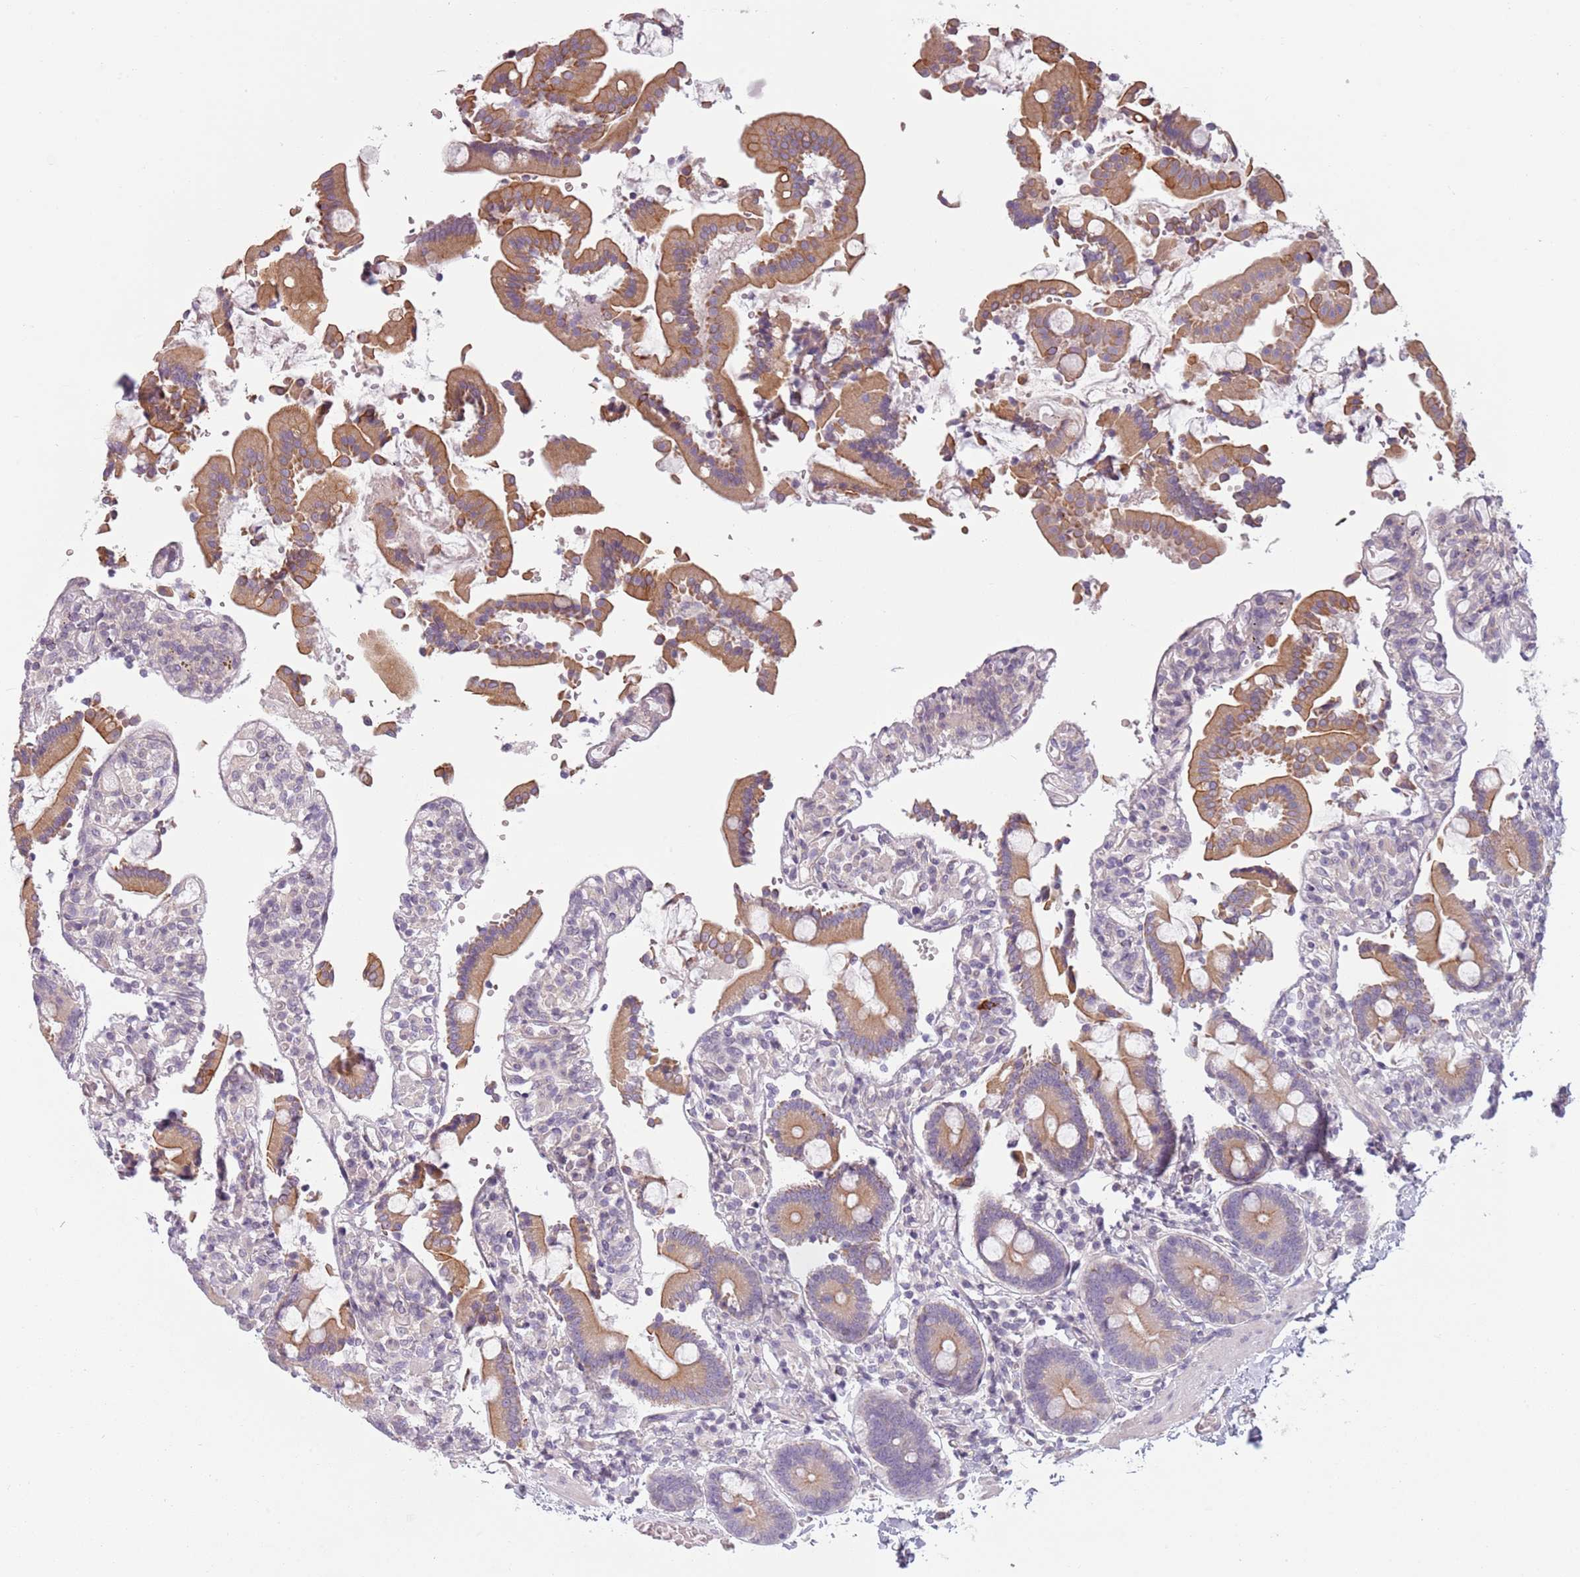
{"staining": {"intensity": "moderate", "quantity": ">75%", "location": "cytoplasmic/membranous"}, "tissue": "duodenum", "cell_type": "Glandular cells", "image_type": "normal", "snomed": [{"axis": "morphology", "description": "Normal tissue, NOS"}, {"axis": "topography", "description": "Duodenum"}], "caption": "Human duodenum stained for a protein (brown) shows moderate cytoplasmic/membranous positive expression in about >75% of glandular cells.", "gene": "TLCD2", "patient": {"sex": "male", "age": 55}}